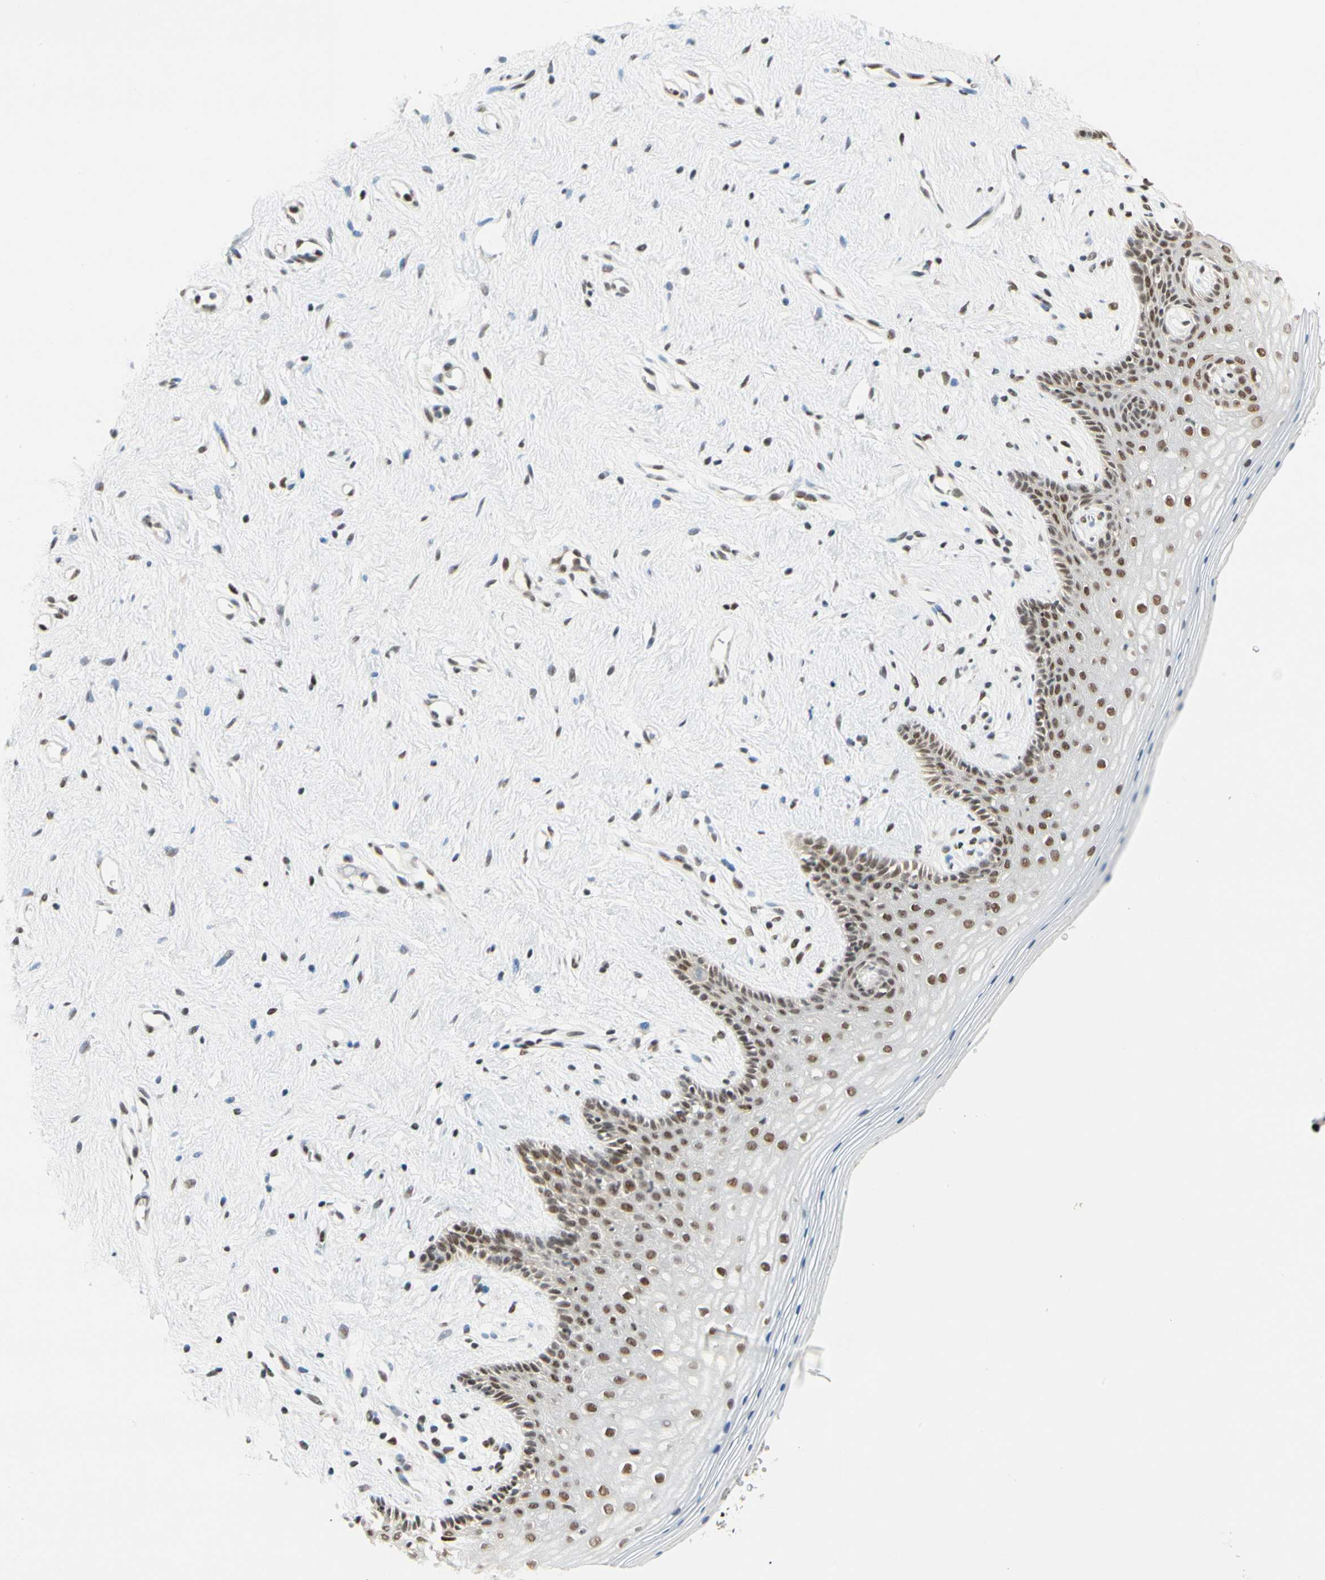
{"staining": {"intensity": "moderate", "quantity": ">75%", "location": "nuclear"}, "tissue": "vagina", "cell_type": "Squamous epithelial cells", "image_type": "normal", "snomed": [{"axis": "morphology", "description": "Normal tissue, NOS"}, {"axis": "topography", "description": "Vagina"}], "caption": "A medium amount of moderate nuclear expression is present in approximately >75% of squamous epithelial cells in normal vagina.", "gene": "ZSCAN16", "patient": {"sex": "female", "age": 44}}